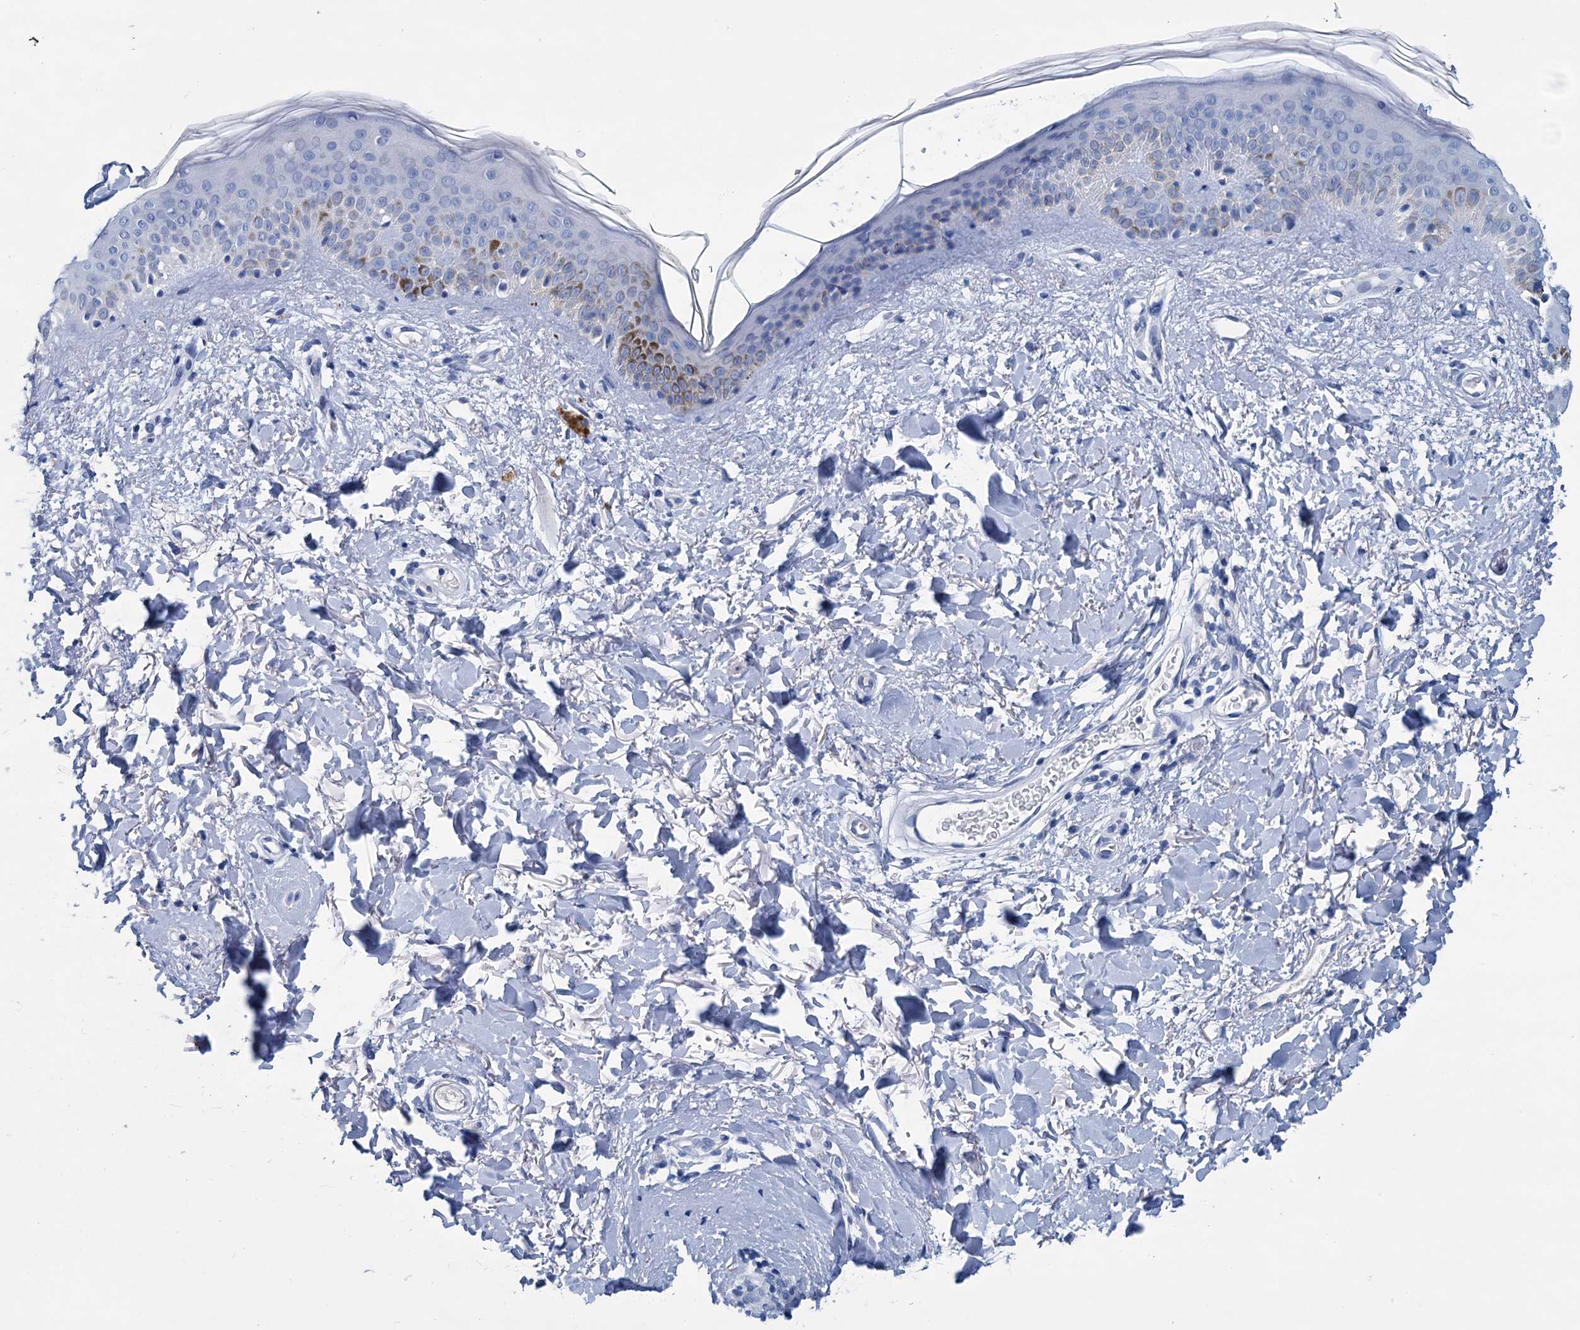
{"staining": {"intensity": "negative", "quantity": "none", "location": "none"}, "tissue": "skin", "cell_type": "Fibroblasts", "image_type": "normal", "snomed": [{"axis": "morphology", "description": "Normal tissue, NOS"}, {"axis": "topography", "description": "Skin"}], "caption": "DAB immunohistochemical staining of normal skin shows no significant expression in fibroblasts.", "gene": "MYOZ3", "patient": {"sex": "female", "age": 58}}